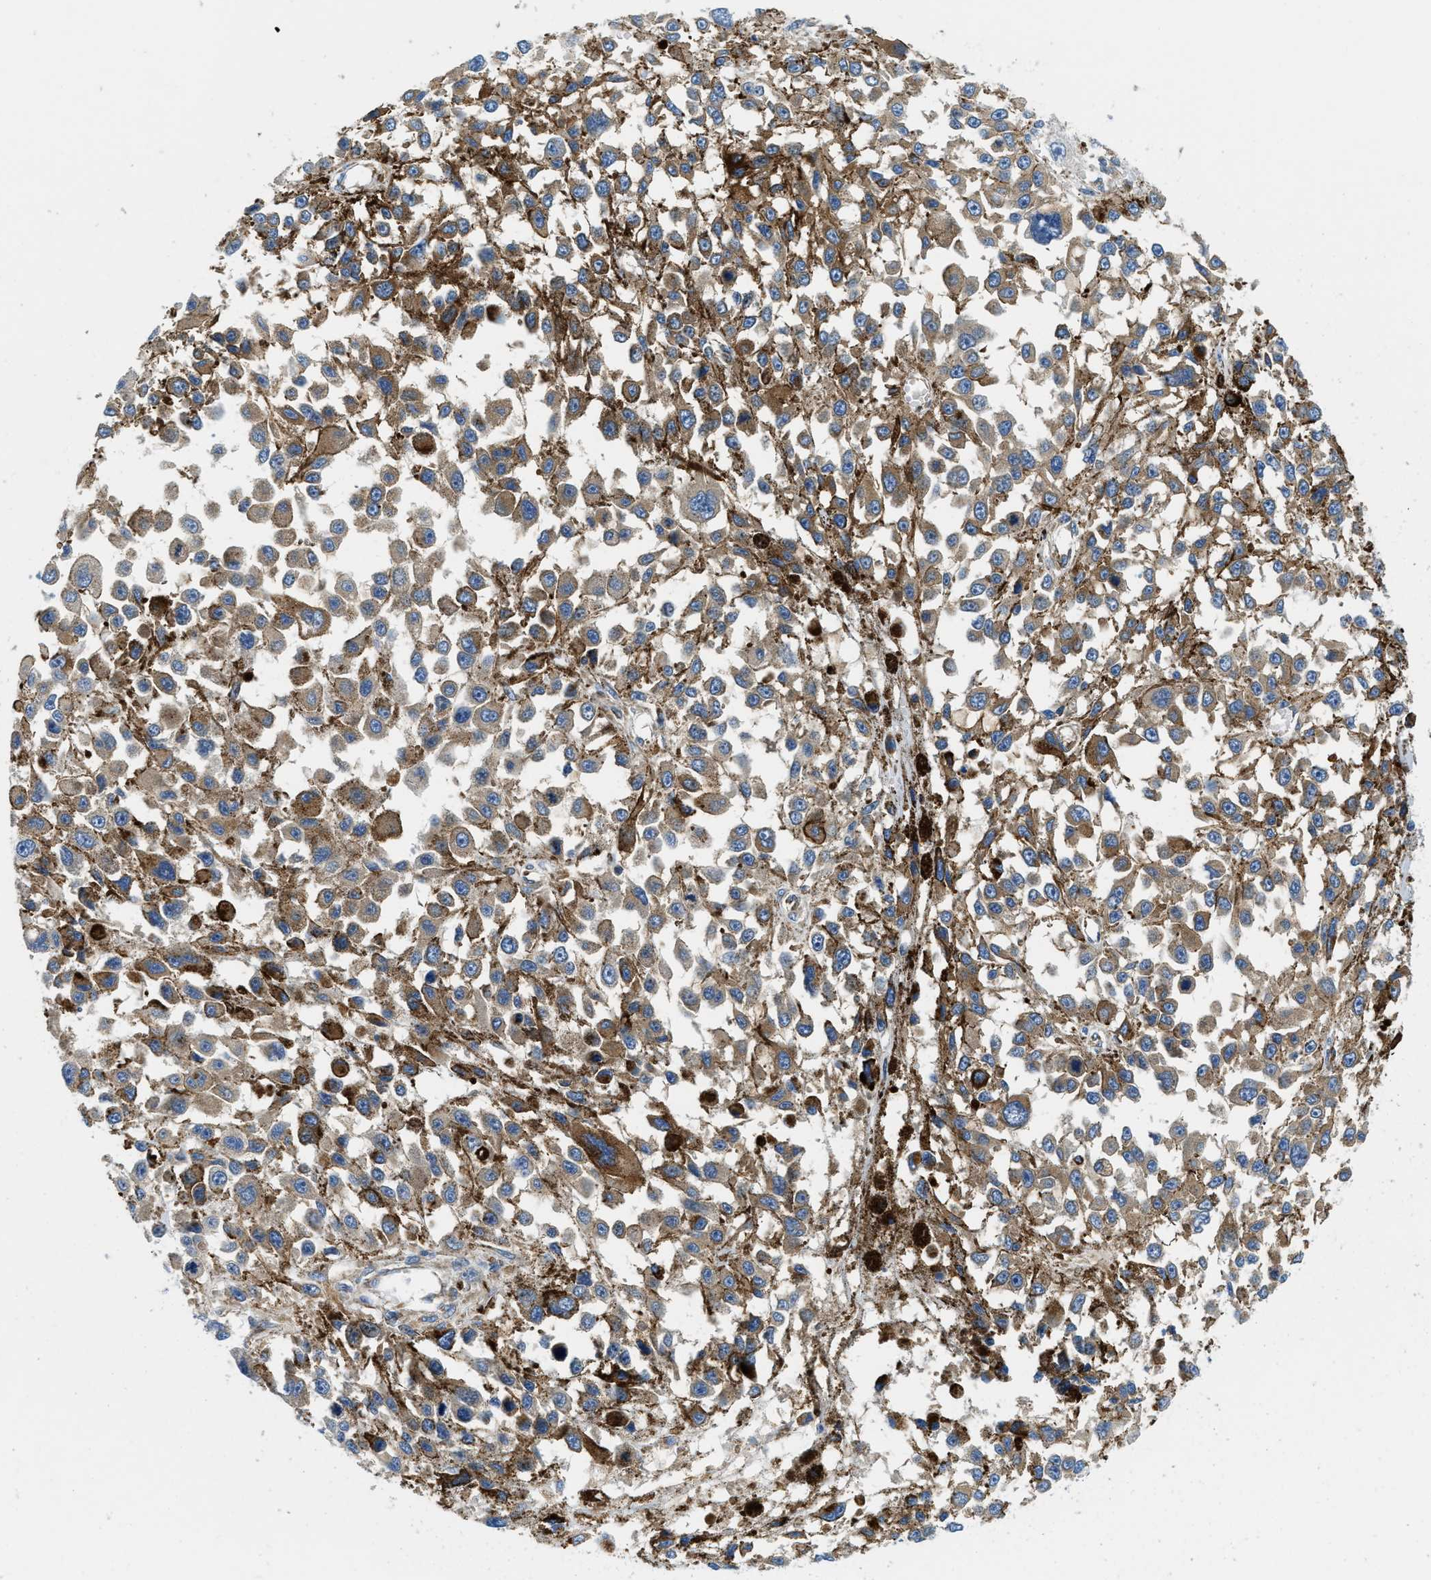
{"staining": {"intensity": "moderate", "quantity": "25%-75%", "location": "cytoplasmic/membranous"}, "tissue": "melanoma", "cell_type": "Tumor cells", "image_type": "cancer", "snomed": [{"axis": "morphology", "description": "Malignant melanoma, Metastatic site"}, {"axis": "topography", "description": "Lymph node"}], "caption": "Immunohistochemistry photomicrograph of neoplastic tissue: melanoma stained using IHC reveals medium levels of moderate protein expression localized specifically in the cytoplasmic/membranous of tumor cells, appearing as a cytoplasmic/membranous brown color.", "gene": "SAMD4B", "patient": {"sex": "male", "age": 59}}